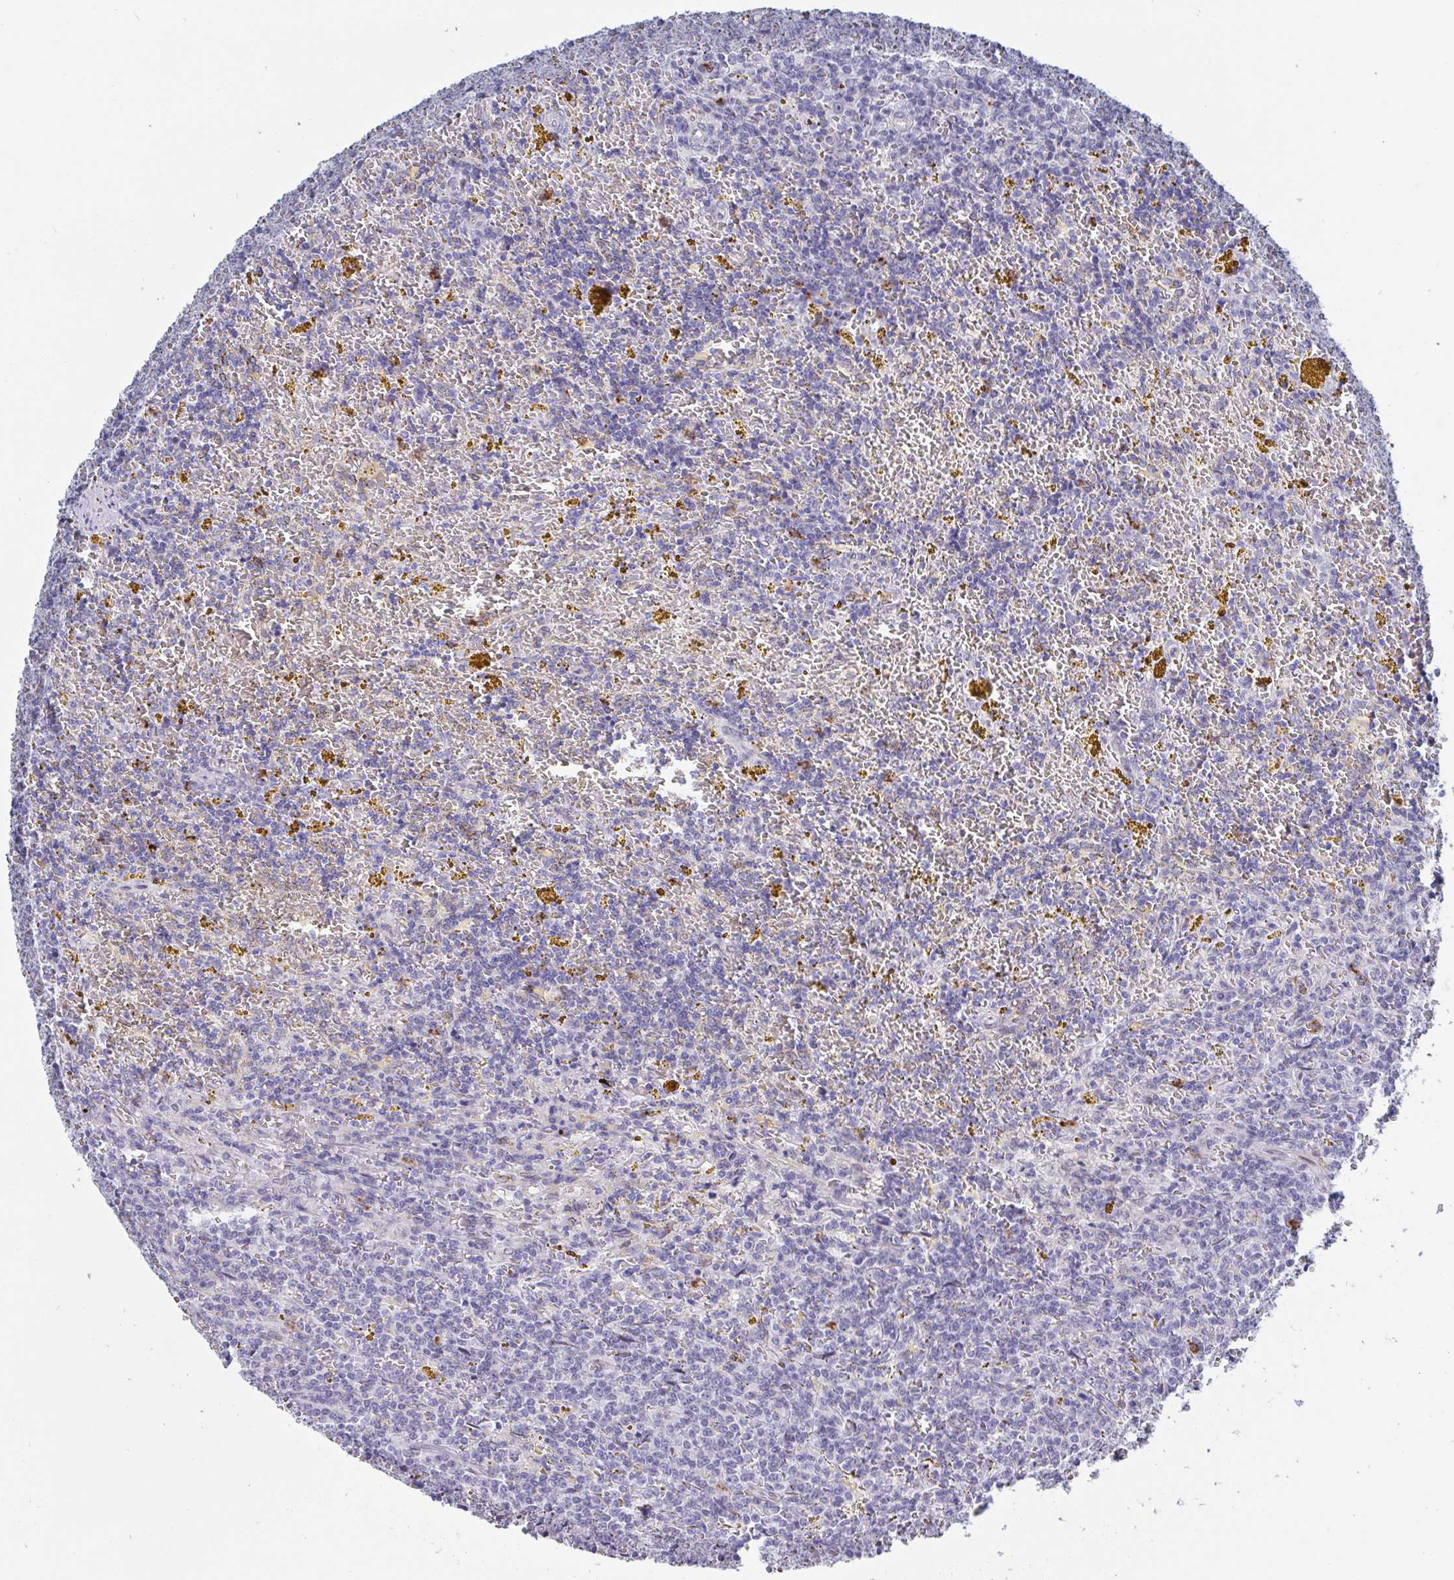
{"staining": {"intensity": "negative", "quantity": "none", "location": "none"}, "tissue": "lymphoma", "cell_type": "Tumor cells", "image_type": "cancer", "snomed": [{"axis": "morphology", "description": "Malignant lymphoma, non-Hodgkin's type, Low grade"}, {"axis": "topography", "description": "Spleen"}, {"axis": "topography", "description": "Lymph node"}], "caption": "Immunohistochemical staining of malignant lymphoma, non-Hodgkin's type (low-grade) demonstrates no significant positivity in tumor cells.", "gene": "MFSD4A", "patient": {"sex": "female", "age": 66}}